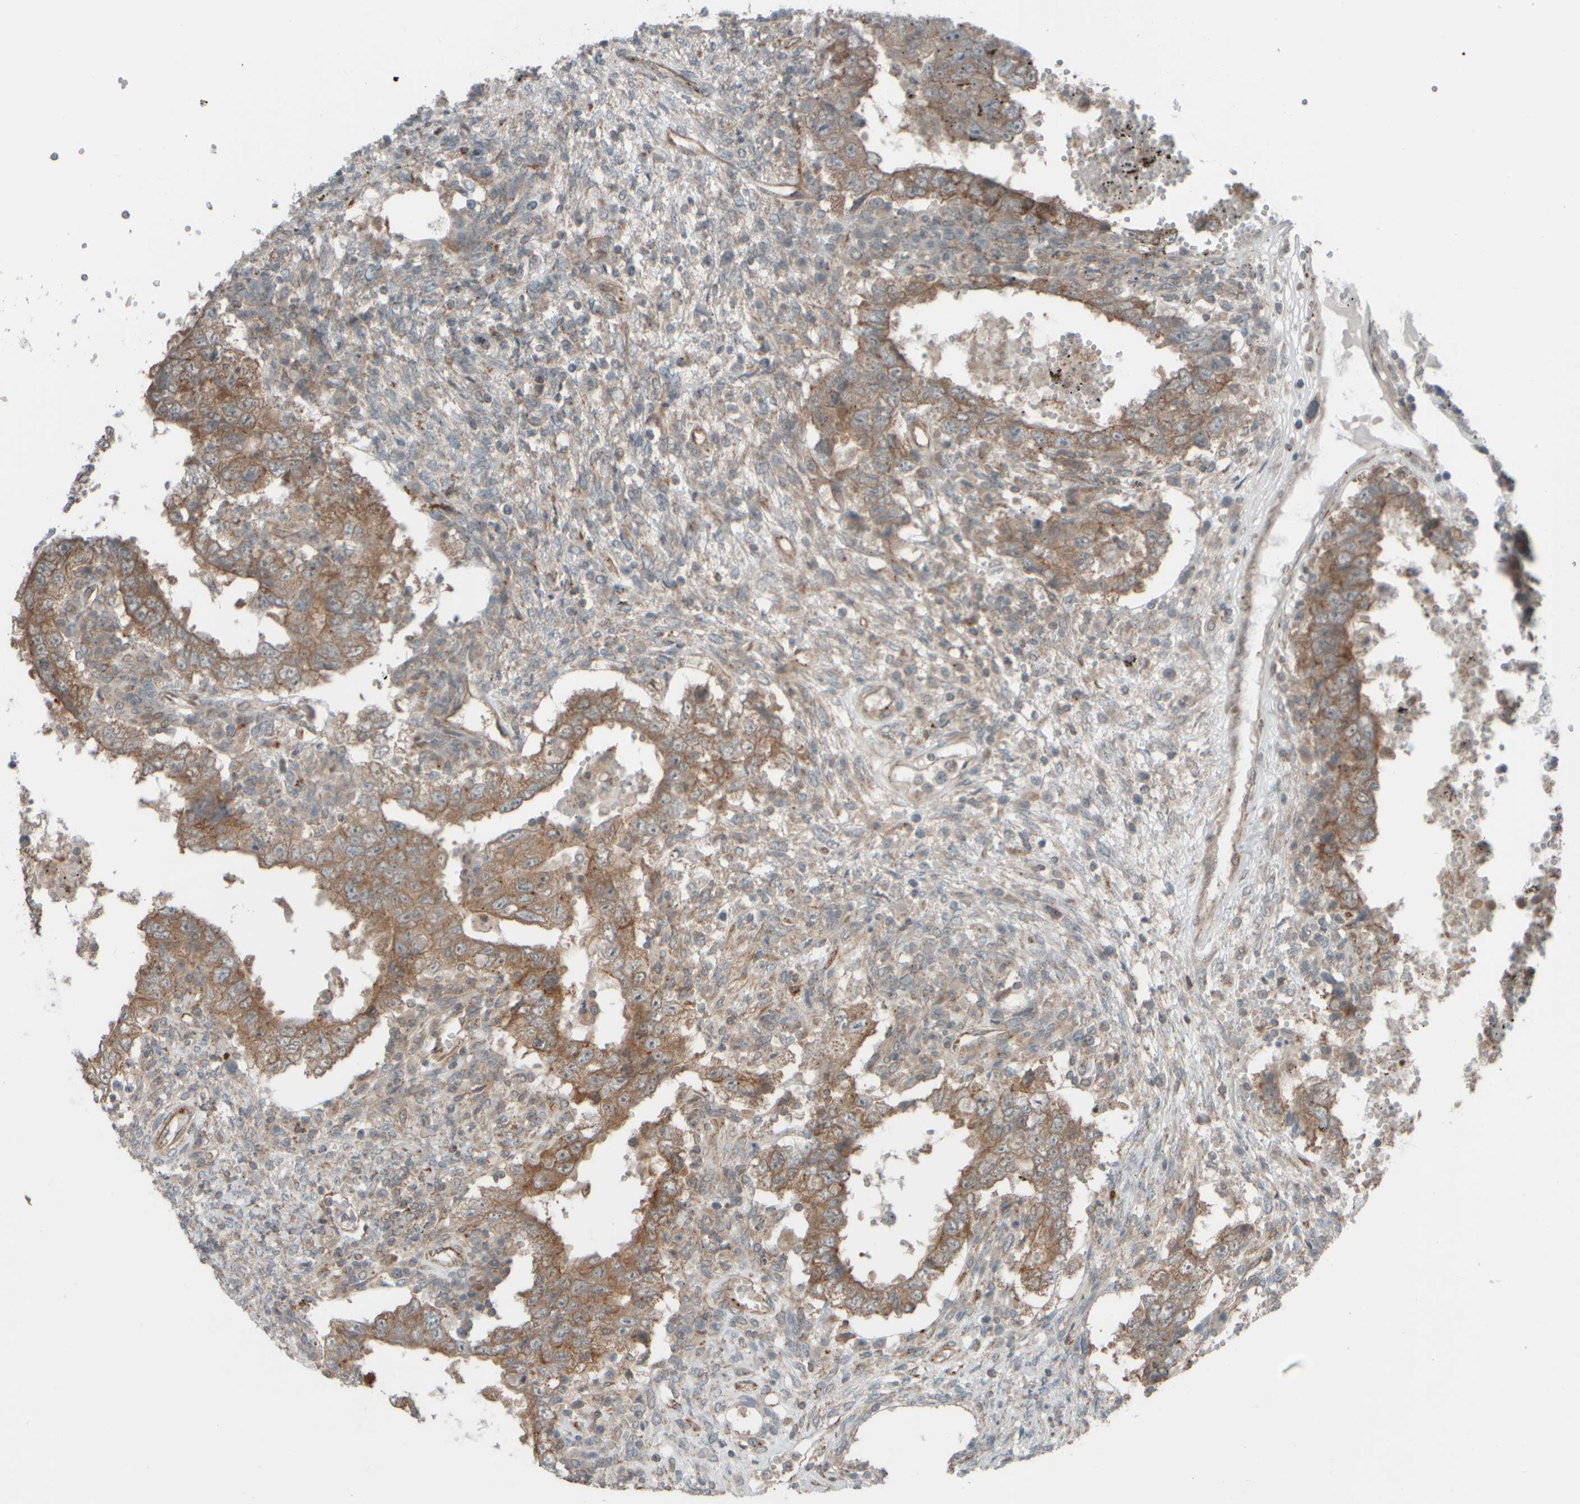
{"staining": {"intensity": "moderate", "quantity": ">75%", "location": "cytoplasmic/membranous"}, "tissue": "testis cancer", "cell_type": "Tumor cells", "image_type": "cancer", "snomed": [{"axis": "morphology", "description": "Carcinoma, Embryonal, NOS"}, {"axis": "topography", "description": "Testis"}], "caption": "Immunohistochemistry (IHC) image of embryonal carcinoma (testis) stained for a protein (brown), which shows medium levels of moderate cytoplasmic/membranous positivity in about >75% of tumor cells.", "gene": "GIGYF1", "patient": {"sex": "male", "age": 26}}